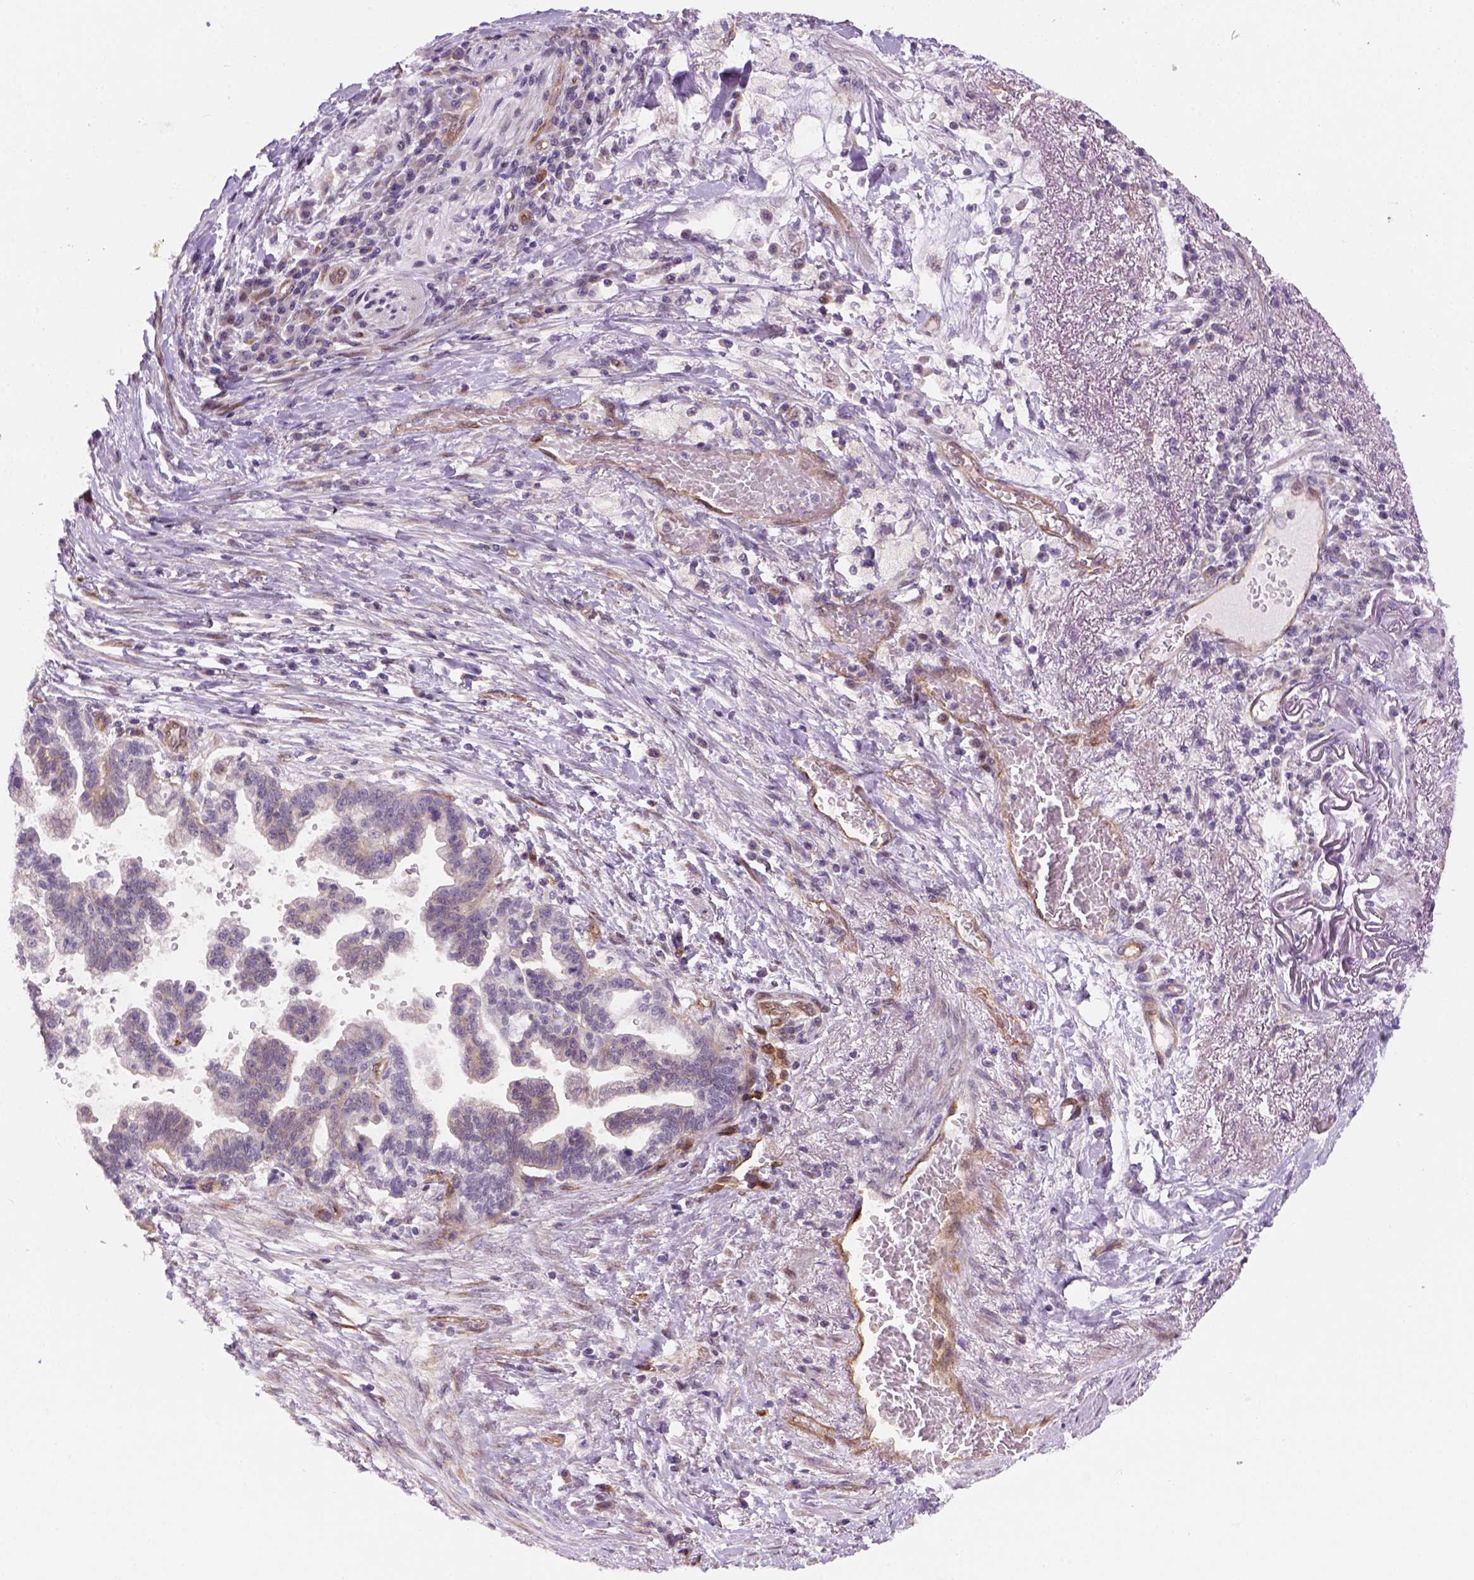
{"staining": {"intensity": "negative", "quantity": "none", "location": "none"}, "tissue": "stomach cancer", "cell_type": "Tumor cells", "image_type": "cancer", "snomed": [{"axis": "morphology", "description": "Adenocarcinoma, NOS"}, {"axis": "topography", "description": "Stomach"}], "caption": "Tumor cells are negative for protein expression in human adenocarcinoma (stomach).", "gene": "VSTM5", "patient": {"sex": "male", "age": 83}}